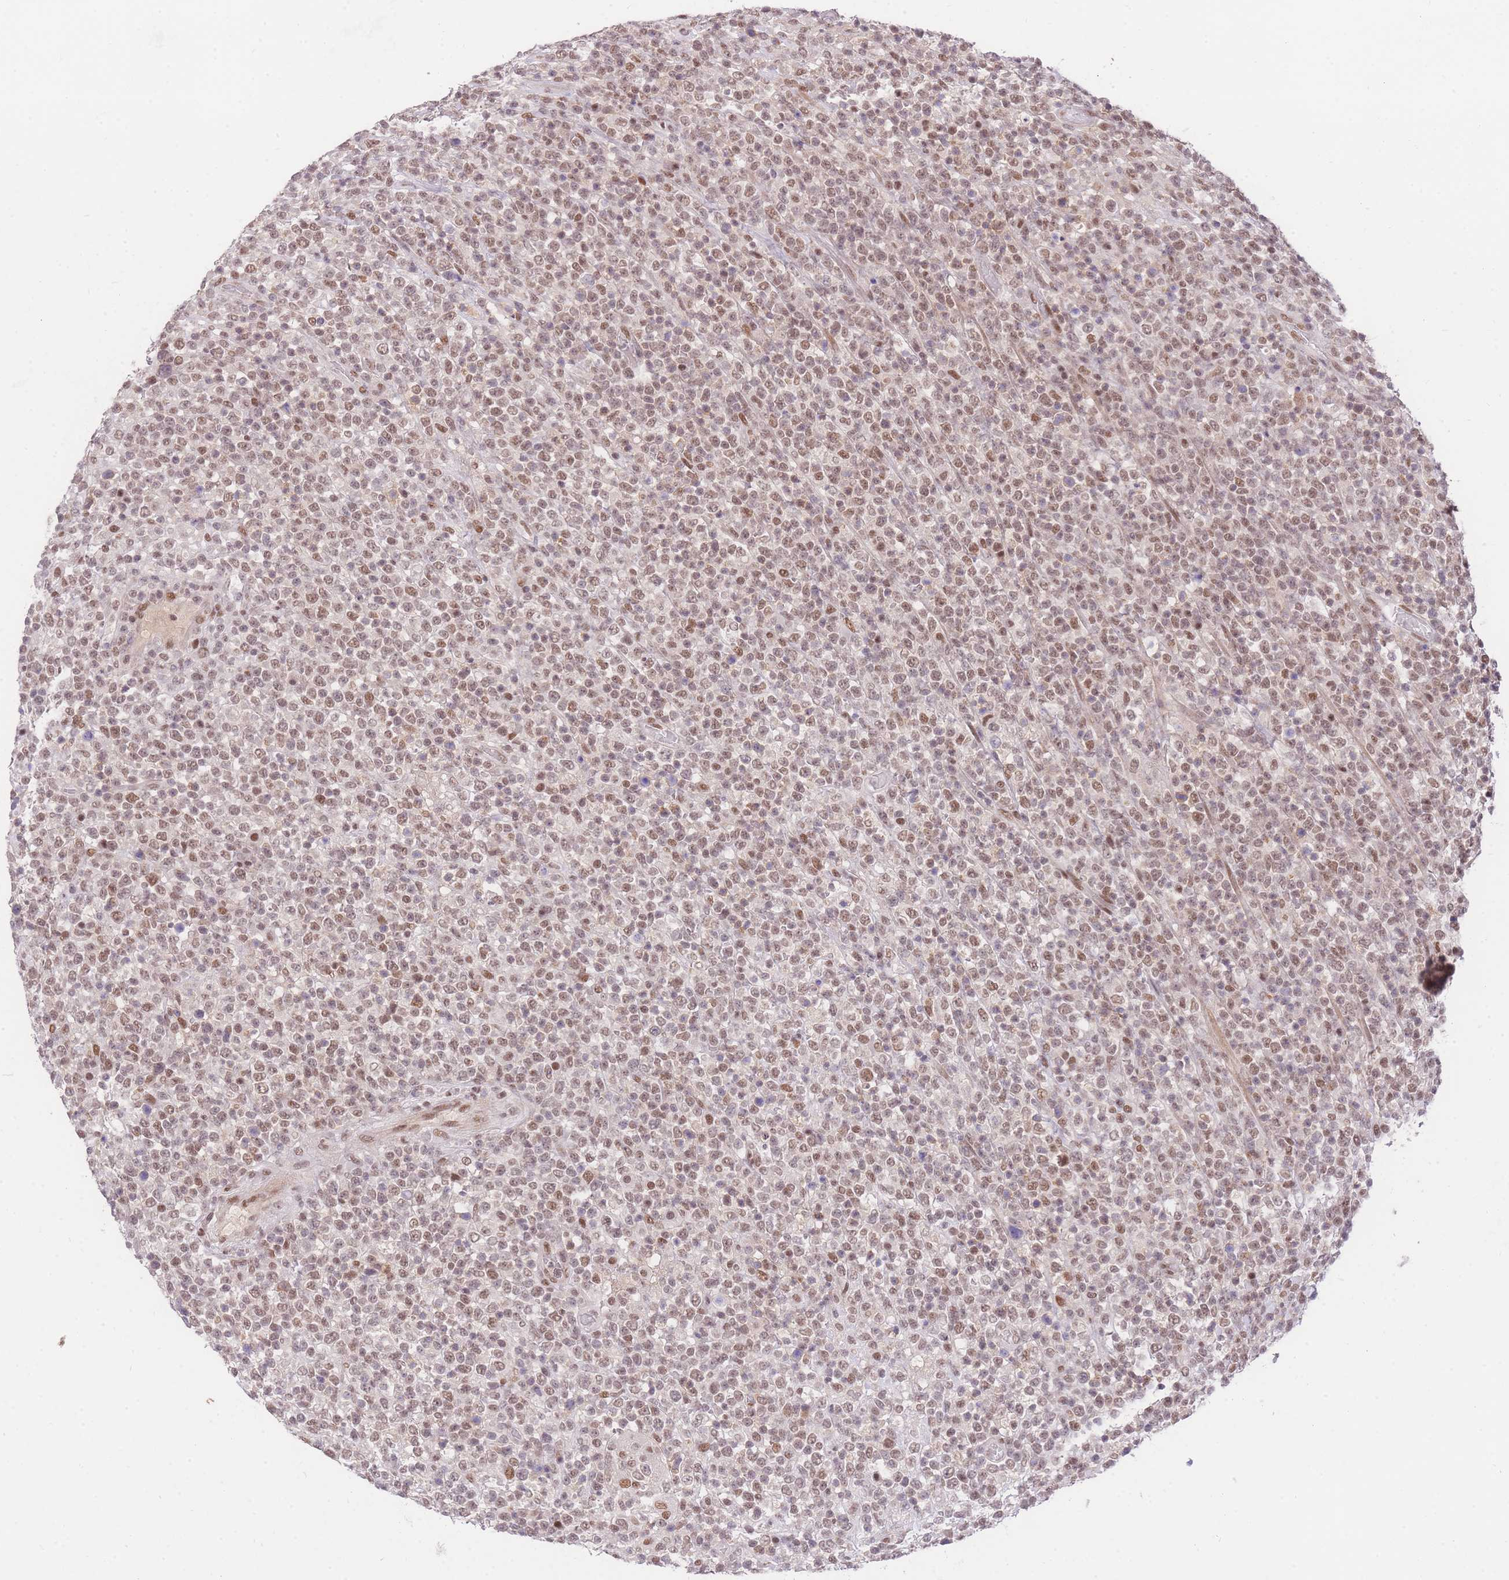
{"staining": {"intensity": "moderate", "quantity": ">75%", "location": "nuclear"}, "tissue": "lymphoma", "cell_type": "Tumor cells", "image_type": "cancer", "snomed": [{"axis": "morphology", "description": "Malignant lymphoma, non-Hodgkin's type, High grade"}, {"axis": "topography", "description": "Colon"}], "caption": "High-grade malignant lymphoma, non-Hodgkin's type stained with a protein marker reveals moderate staining in tumor cells.", "gene": "UBXN7", "patient": {"sex": "female", "age": 53}}